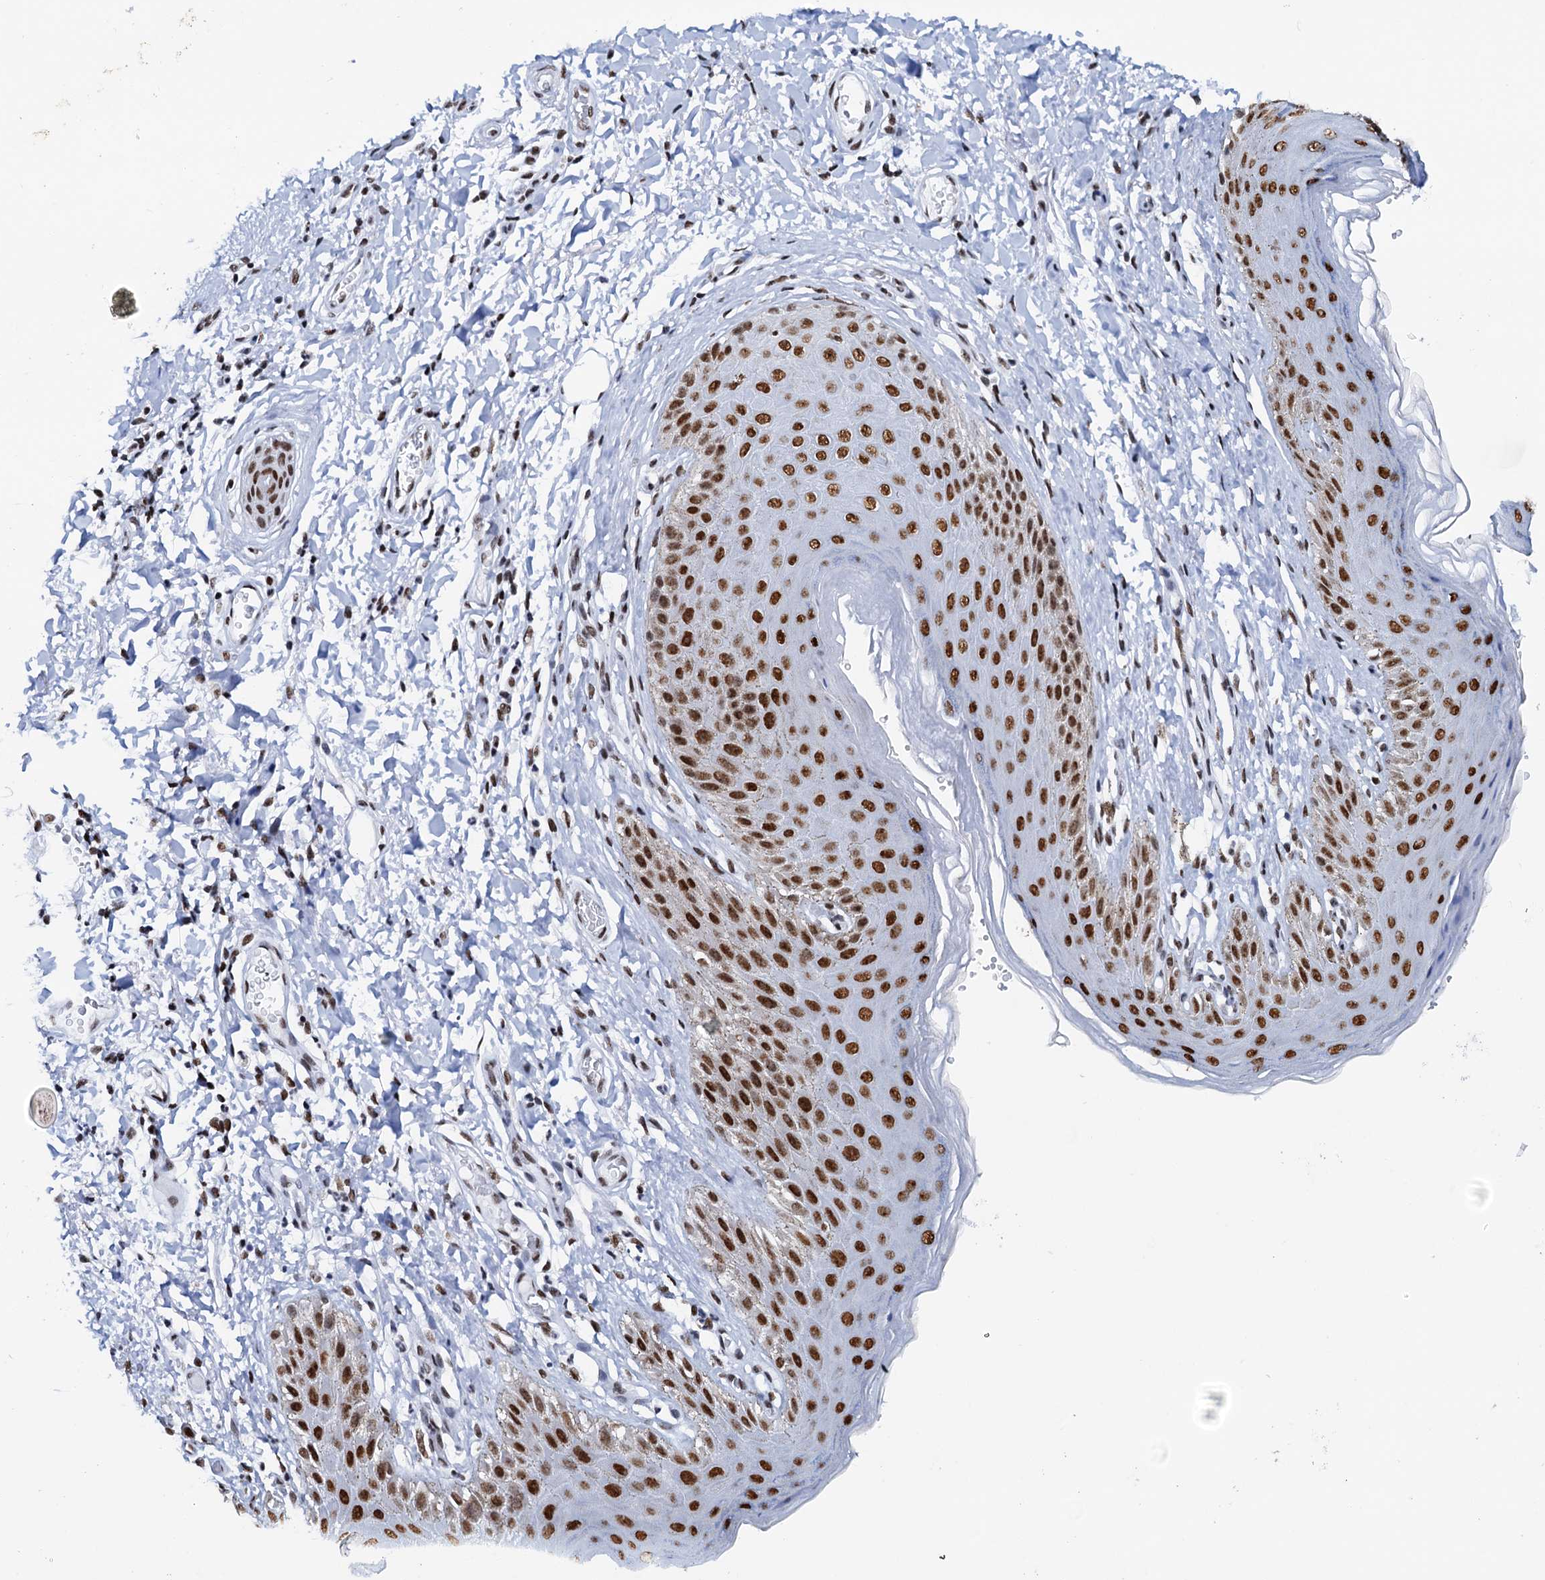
{"staining": {"intensity": "strong", "quantity": ">75%", "location": "nuclear"}, "tissue": "skin", "cell_type": "Epidermal cells", "image_type": "normal", "snomed": [{"axis": "morphology", "description": "Normal tissue, NOS"}, {"axis": "topography", "description": "Anal"}], "caption": "Epidermal cells demonstrate strong nuclear positivity in about >75% of cells in normal skin.", "gene": "SLTM", "patient": {"sex": "male", "age": 44}}